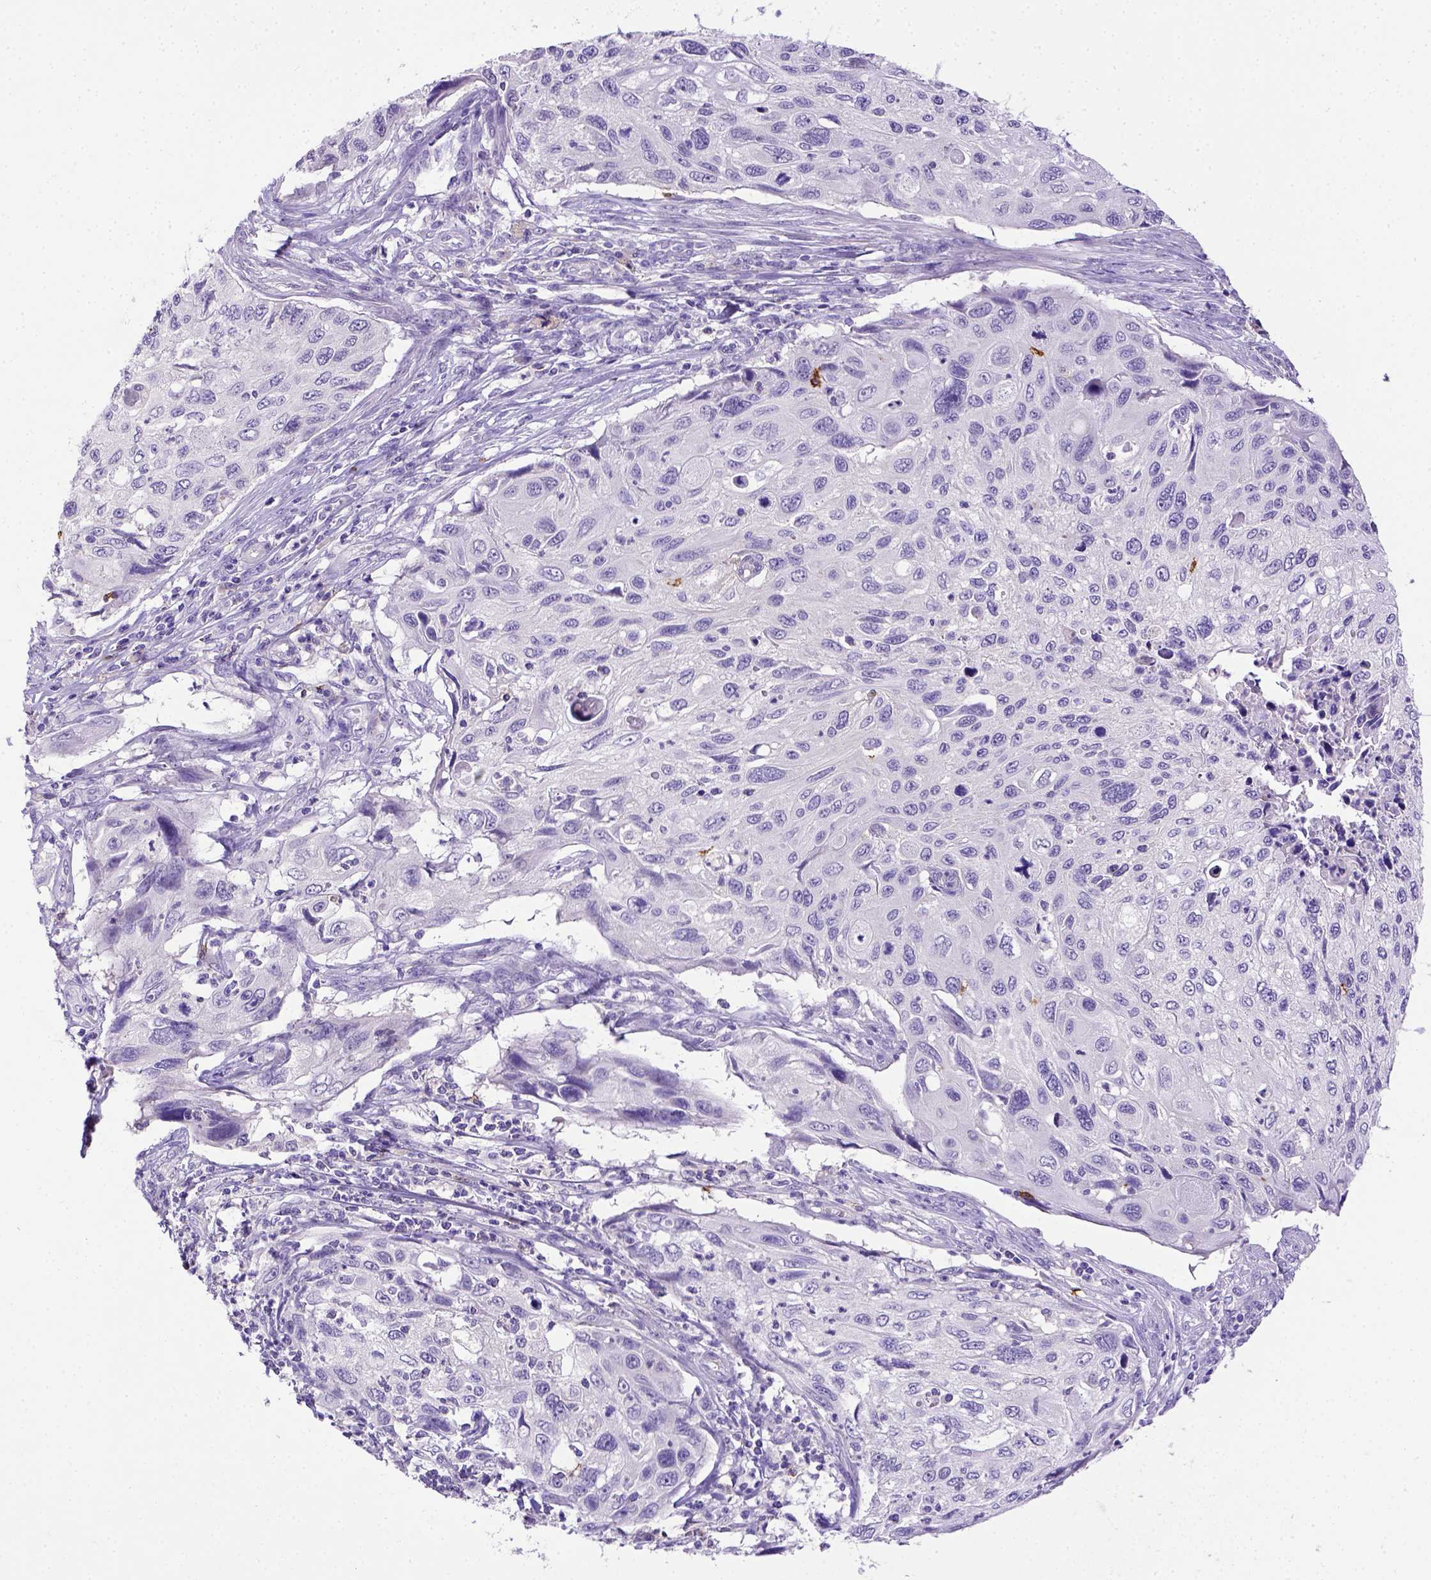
{"staining": {"intensity": "negative", "quantity": "none", "location": "none"}, "tissue": "cervical cancer", "cell_type": "Tumor cells", "image_type": "cancer", "snomed": [{"axis": "morphology", "description": "Squamous cell carcinoma, NOS"}, {"axis": "topography", "description": "Cervix"}], "caption": "The photomicrograph displays no significant positivity in tumor cells of cervical cancer (squamous cell carcinoma).", "gene": "B3GAT1", "patient": {"sex": "female", "age": 70}}